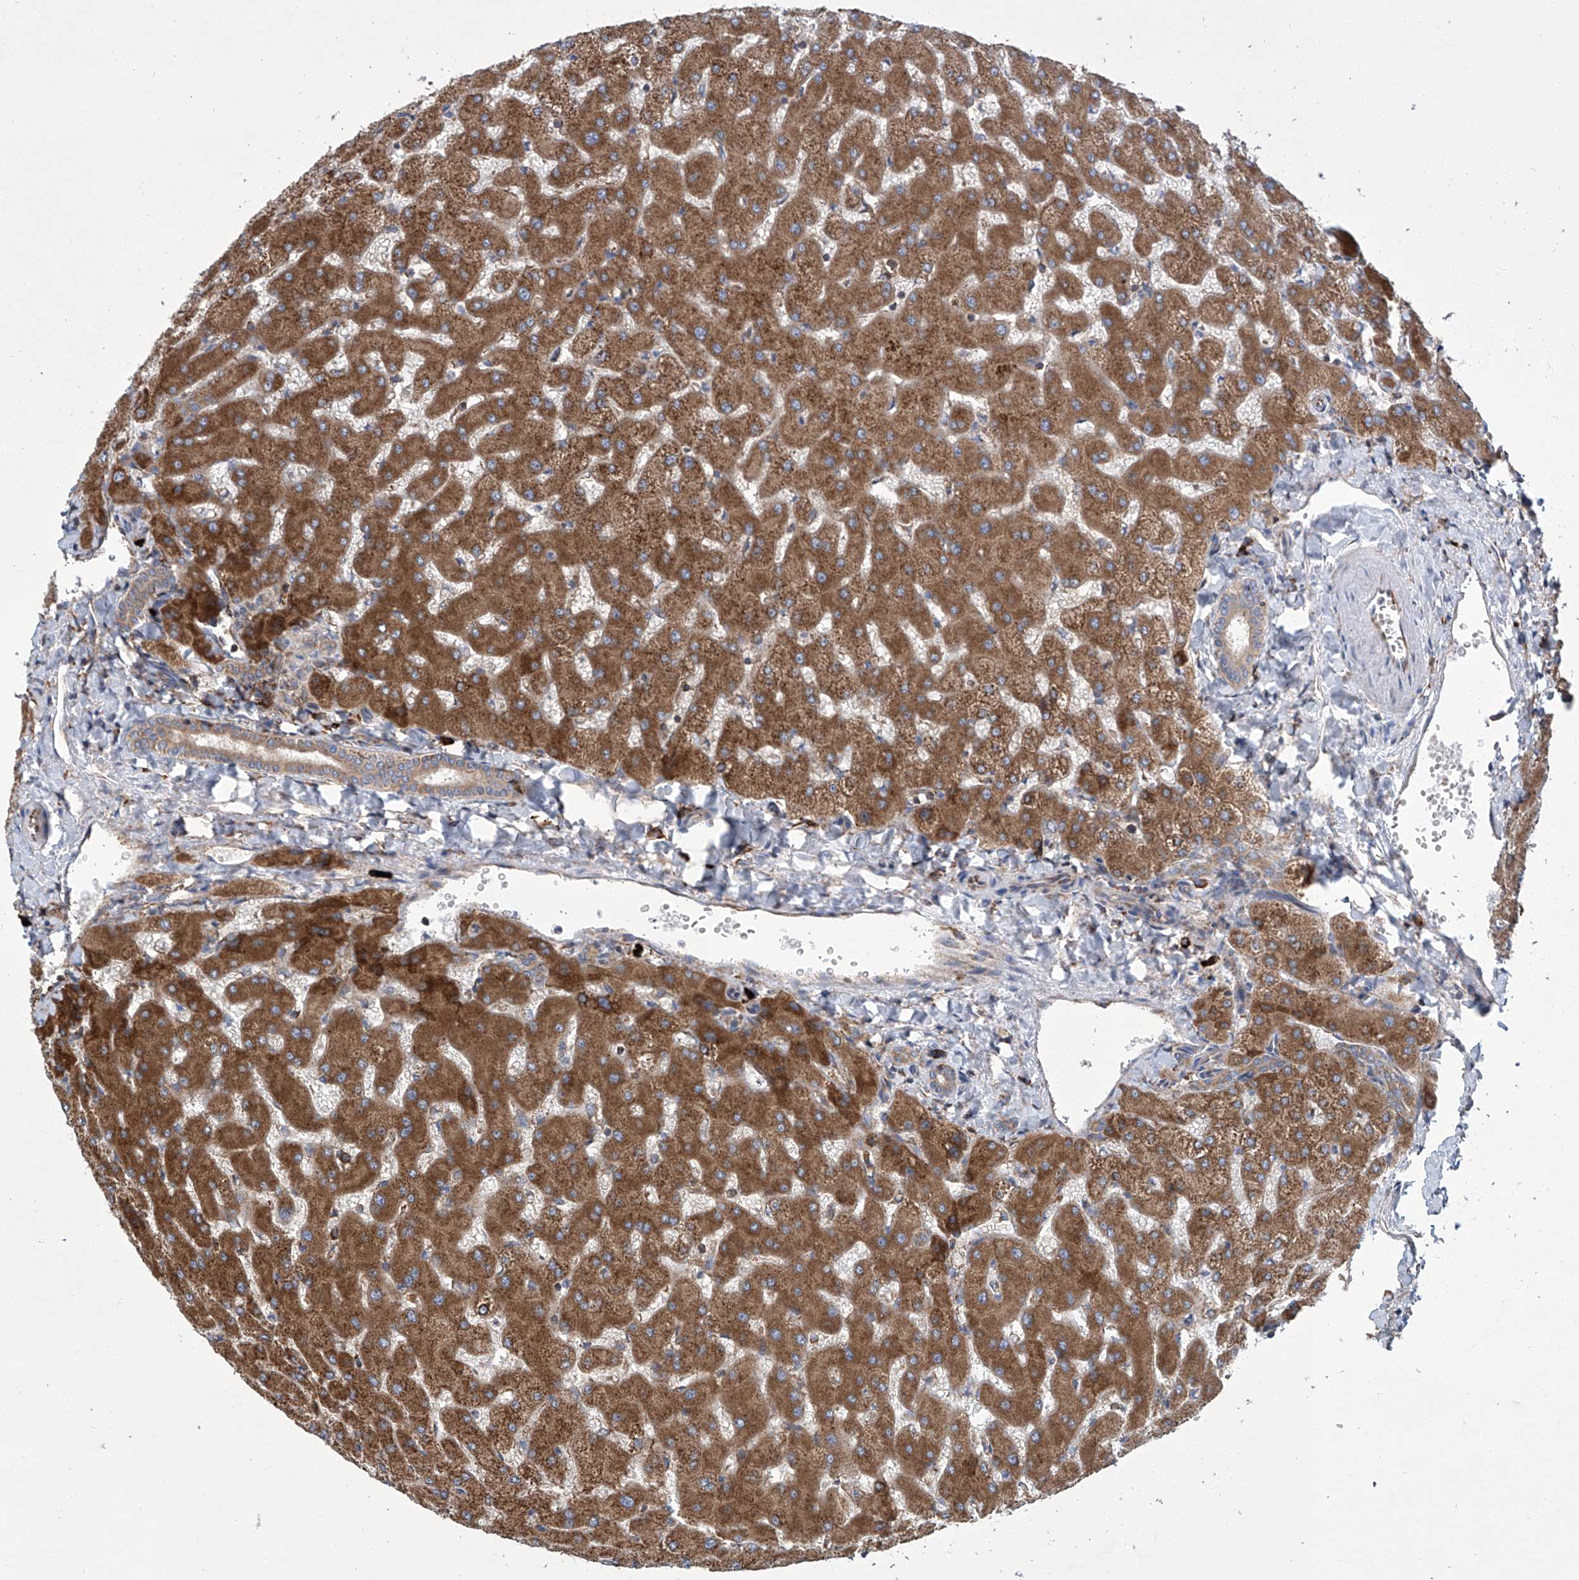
{"staining": {"intensity": "moderate", "quantity": ">75%", "location": "cytoplasmic/membranous"}, "tissue": "liver", "cell_type": "Cholangiocytes", "image_type": "normal", "snomed": [{"axis": "morphology", "description": "Normal tissue, NOS"}, {"axis": "topography", "description": "Liver"}], "caption": "Protein expression analysis of benign liver exhibits moderate cytoplasmic/membranous positivity in about >75% of cholangiocytes. Nuclei are stained in blue.", "gene": "SENP2", "patient": {"sex": "female", "age": 63}}